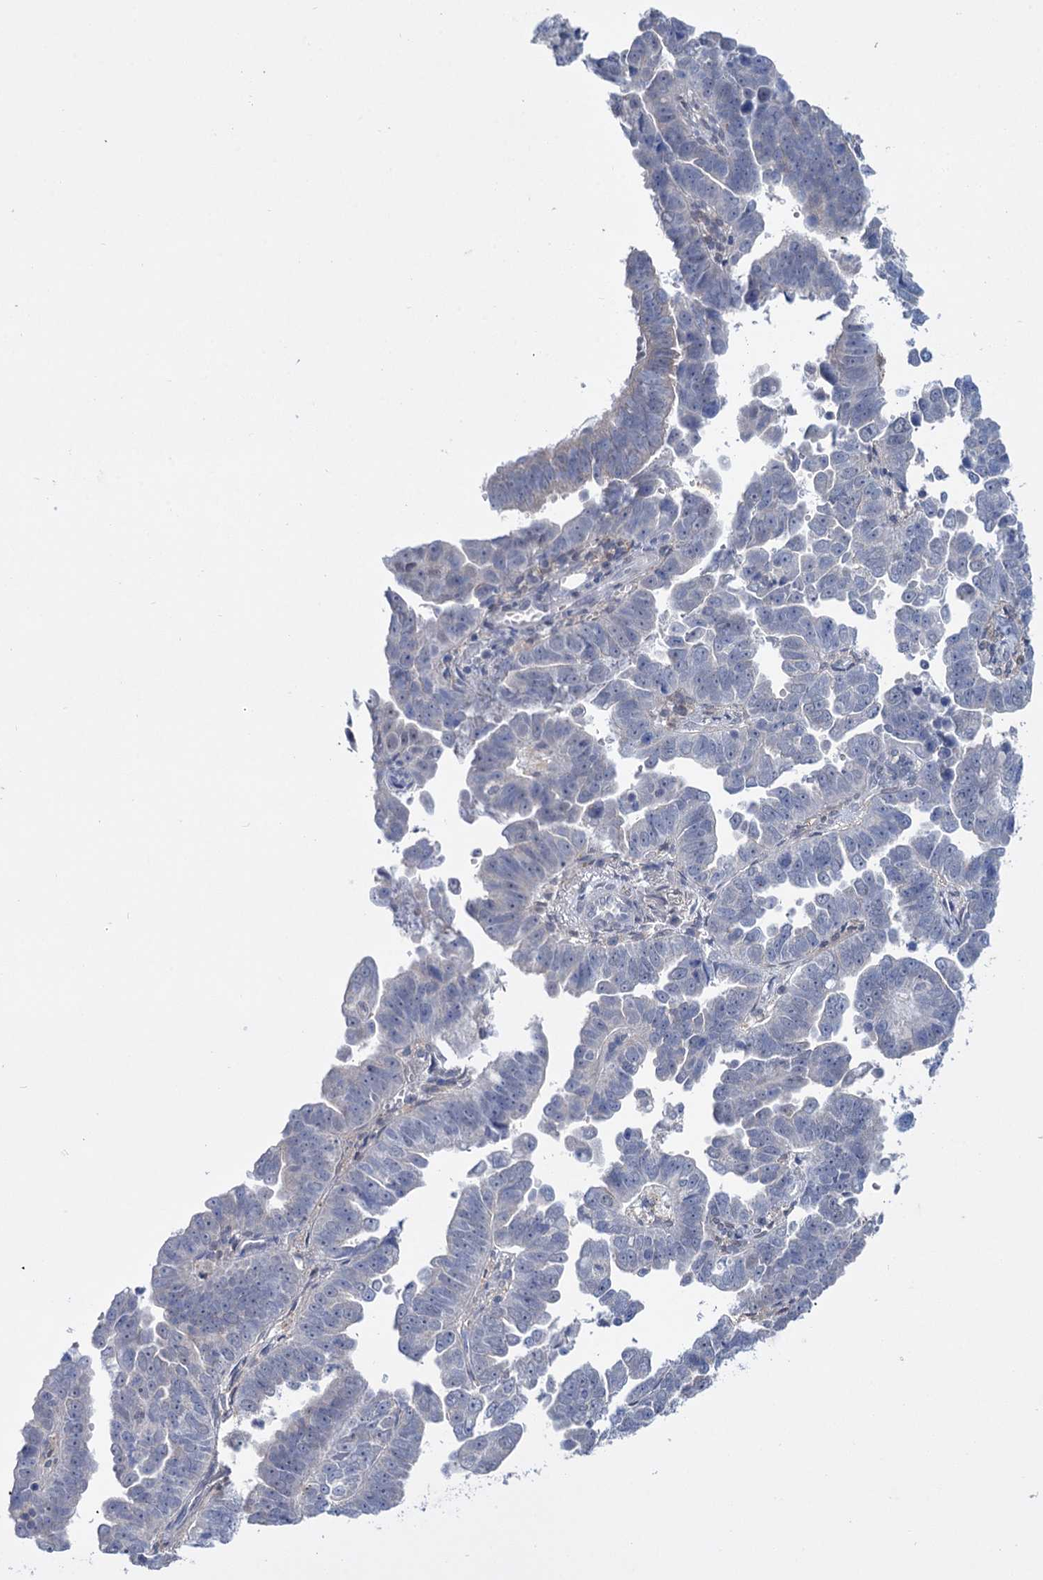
{"staining": {"intensity": "negative", "quantity": "none", "location": "none"}, "tissue": "endometrial cancer", "cell_type": "Tumor cells", "image_type": "cancer", "snomed": [{"axis": "morphology", "description": "Adenocarcinoma, NOS"}, {"axis": "topography", "description": "Endometrium"}], "caption": "Human endometrial cancer stained for a protein using immunohistochemistry demonstrates no staining in tumor cells.", "gene": "MID1IP1", "patient": {"sex": "female", "age": 75}}